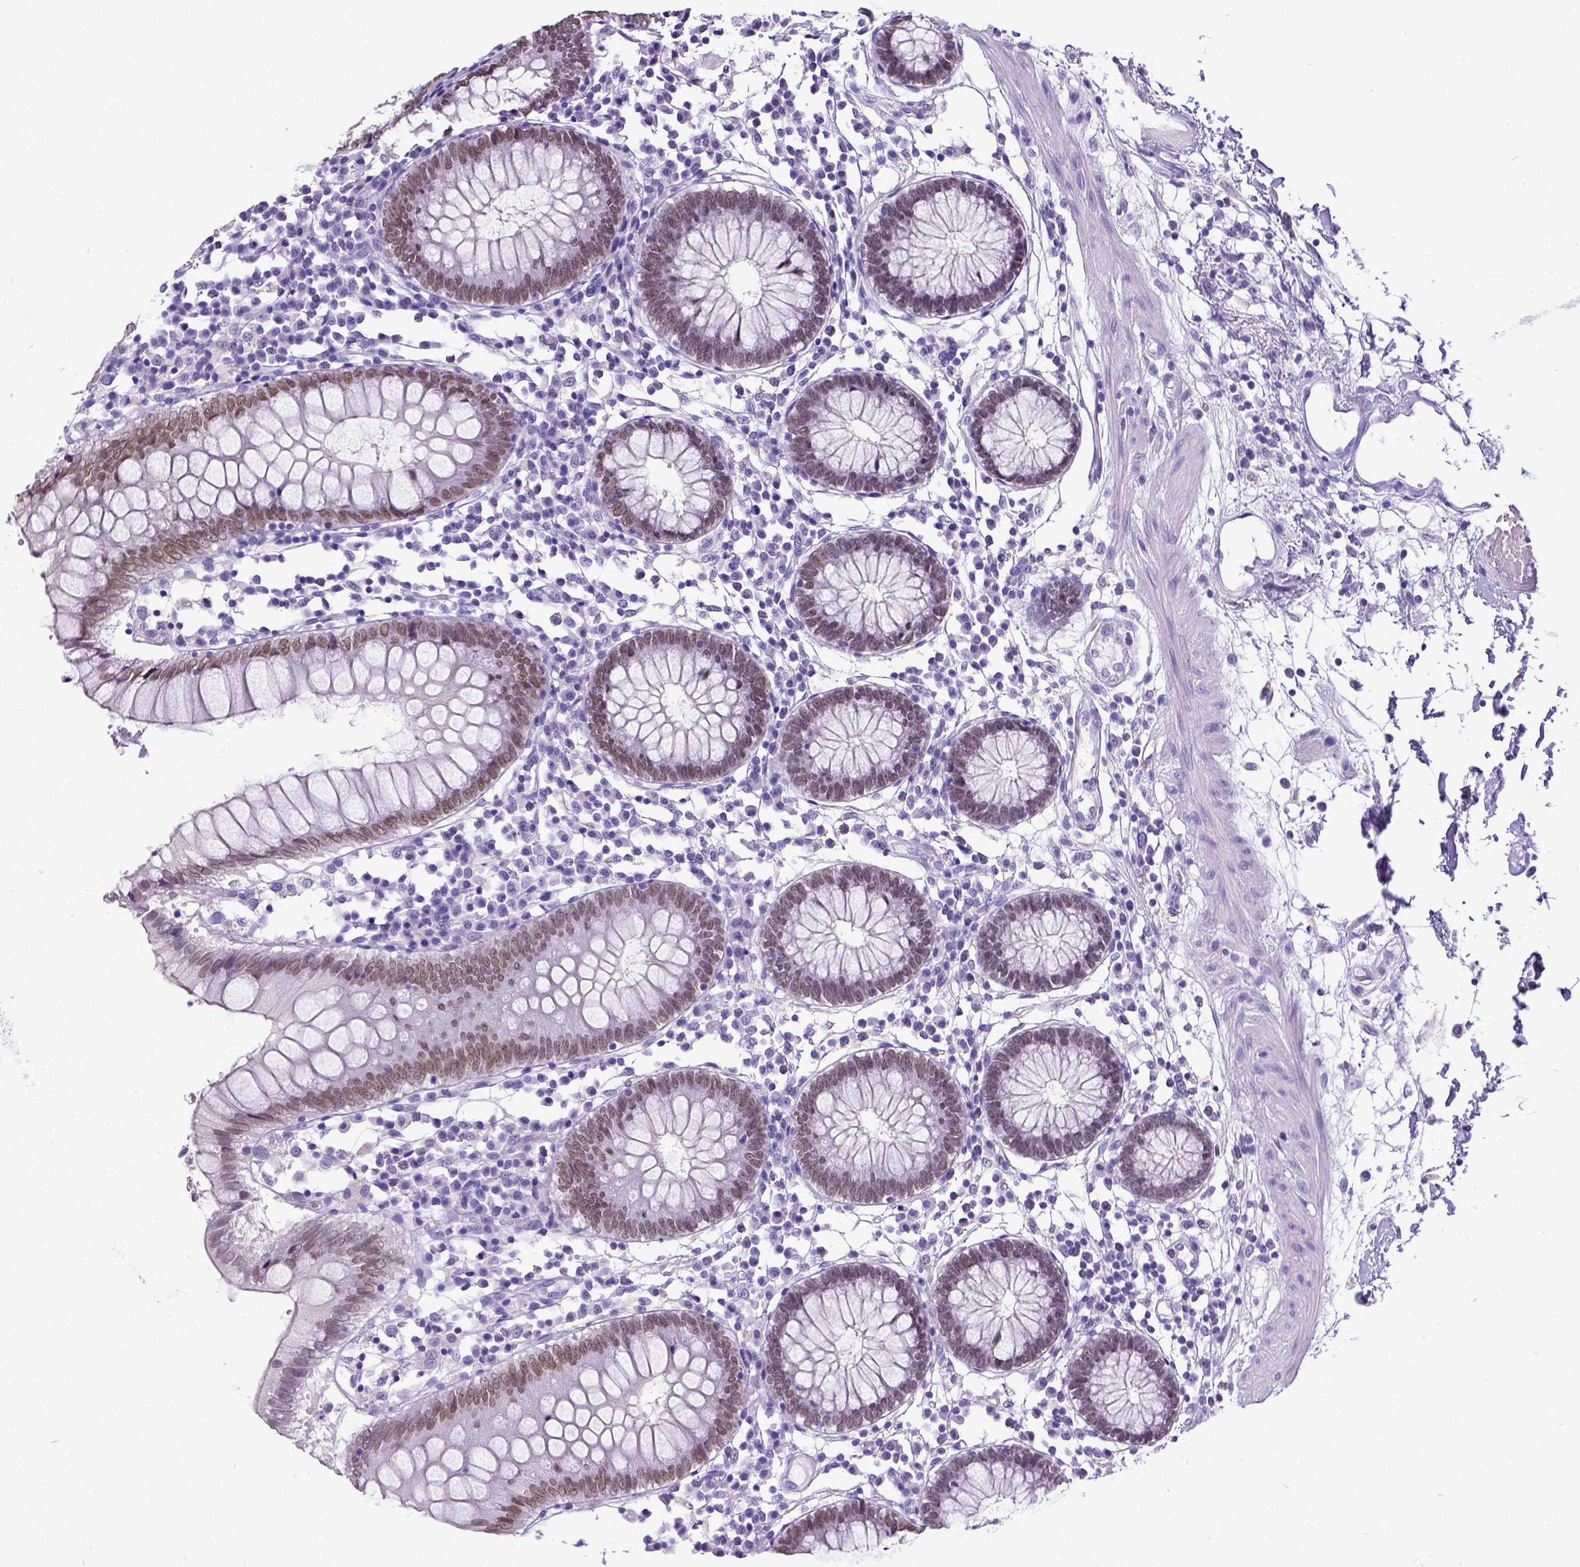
{"staining": {"intensity": "negative", "quantity": "none", "location": "none"}, "tissue": "colon", "cell_type": "Endothelial cells", "image_type": "normal", "snomed": [{"axis": "morphology", "description": "Normal tissue, NOS"}, {"axis": "morphology", "description": "Adenocarcinoma, NOS"}, {"axis": "topography", "description": "Colon"}], "caption": "An image of human colon is negative for staining in endothelial cells. (DAB IHC visualized using brightfield microscopy, high magnification).", "gene": "SATB2", "patient": {"sex": "male", "age": 83}}